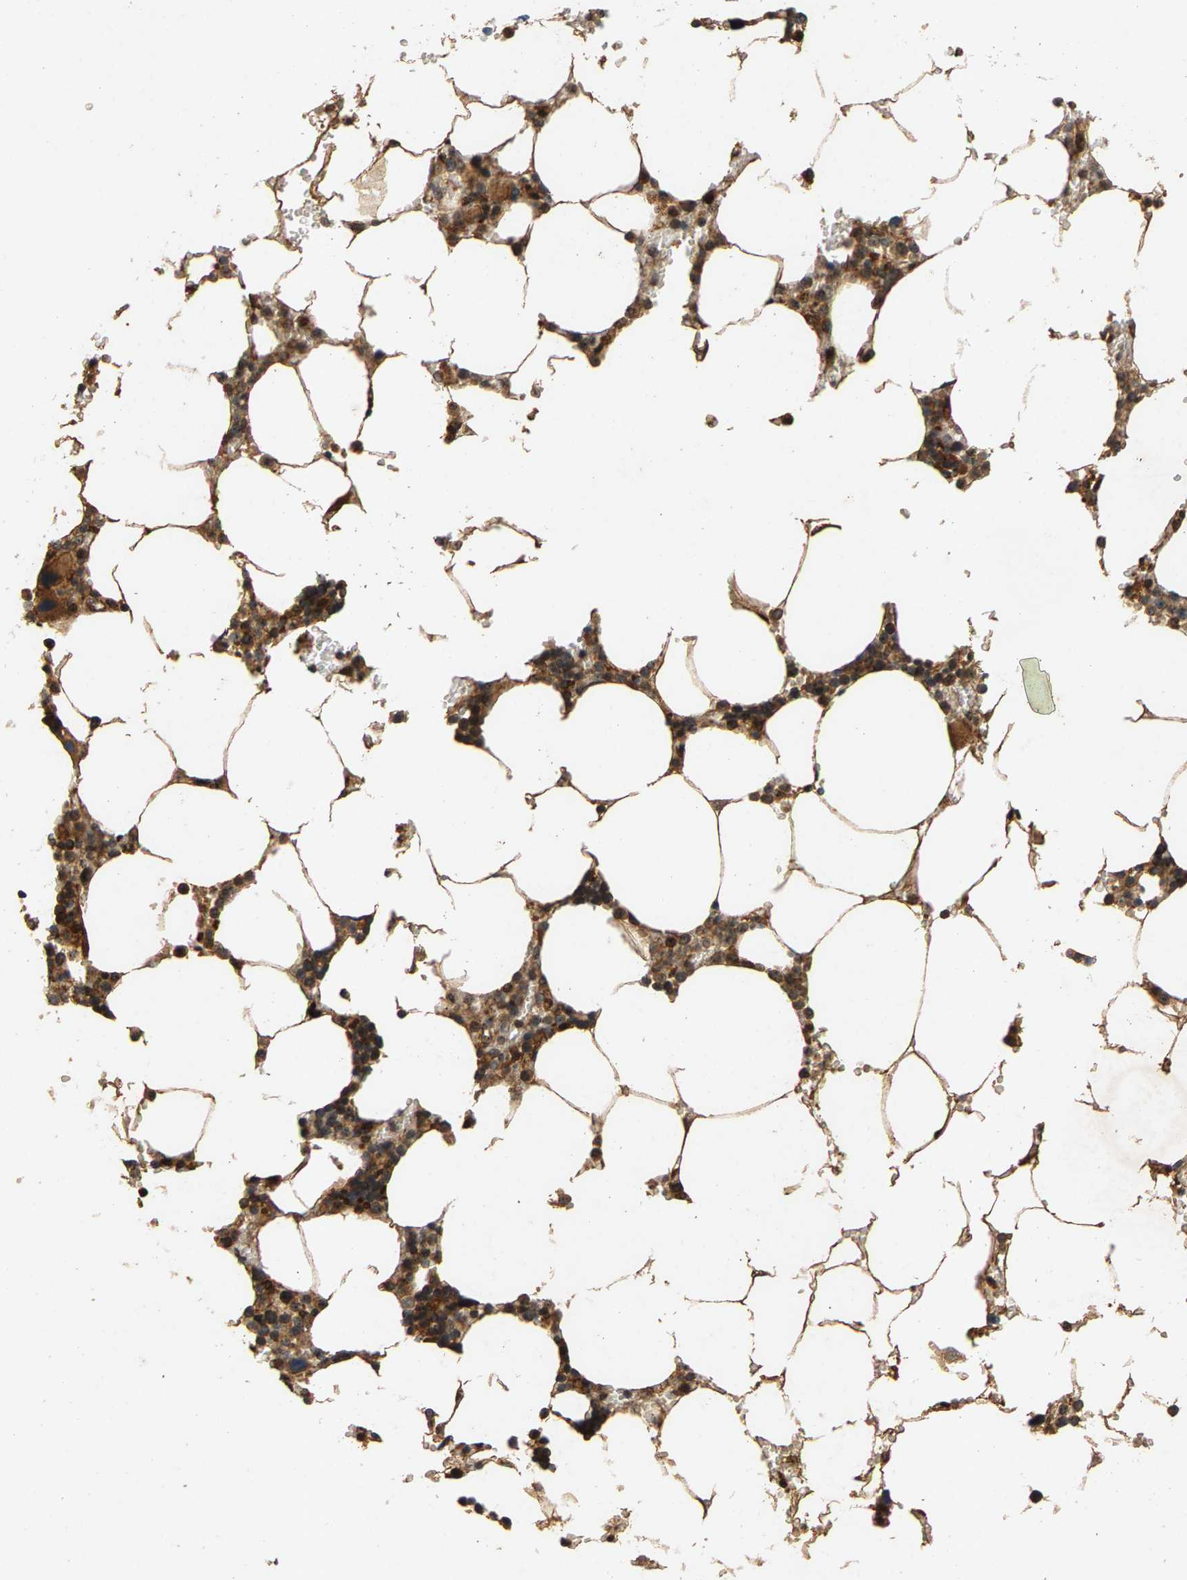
{"staining": {"intensity": "moderate", "quantity": ">75%", "location": "cytoplasmic/membranous"}, "tissue": "bone marrow", "cell_type": "Hematopoietic cells", "image_type": "normal", "snomed": [{"axis": "morphology", "description": "Normal tissue, NOS"}, {"axis": "topography", "description": "Bone marrow"}], "caption": "Unremarkable bone marrow was stained to show a protein in brown. There is medium levels of moderate cytoplasmic/membranous staining in about >75% of hematopoietic cells. (Stains: DAB in brown, nuclei in blue, Microscopy: brightfield microscopy at high magnification).", "gene": "CIDEC", "patient": {"sex": "male", "age": 70}}